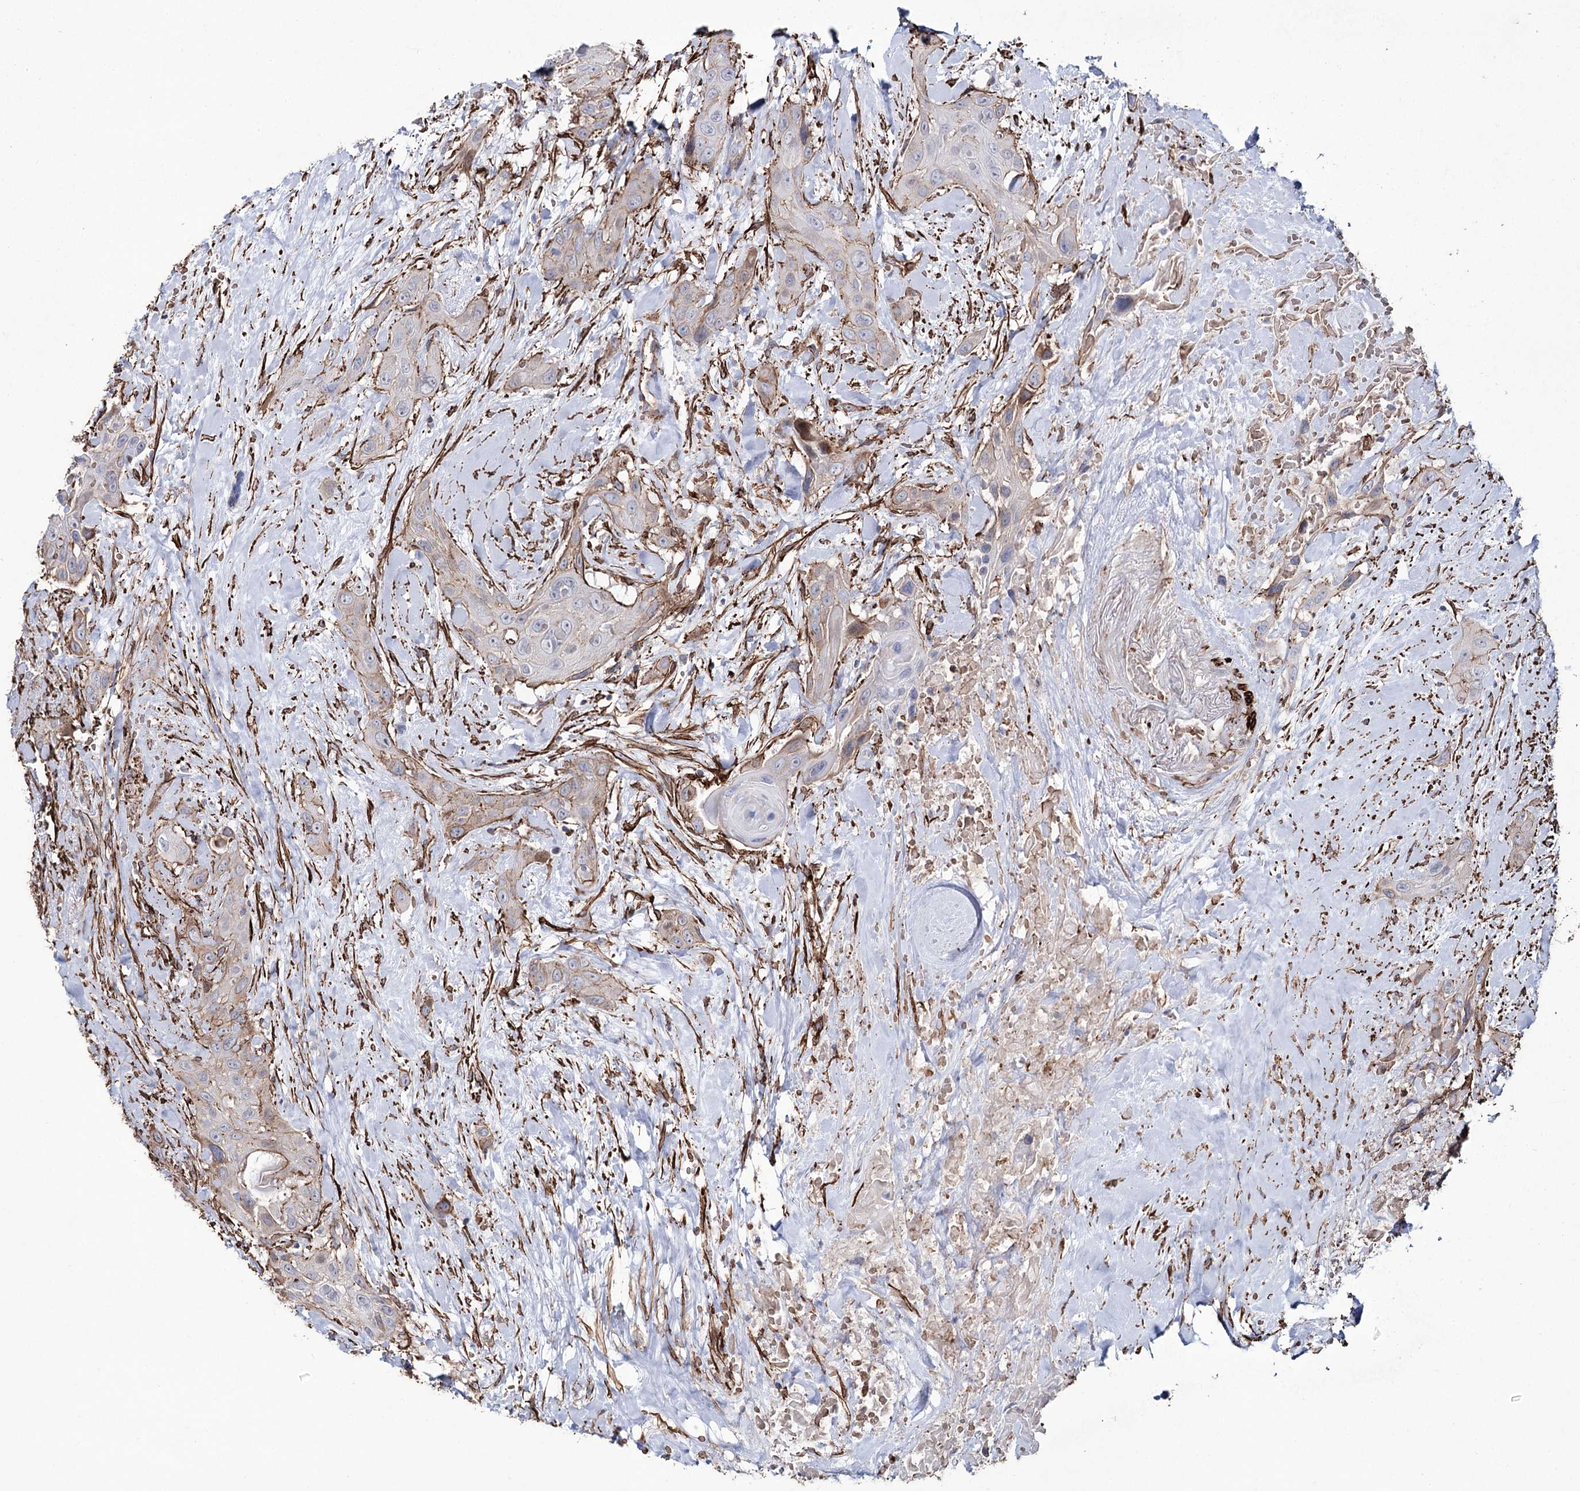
{"staining": {"intensity": "weak", "quantity": "<25%", "location": "cytoplasmic/membranous"}, "tissue": "head and neck cancer", "cell_type": "Tumor cells", "image_type": "cancer", "snomed": [{"axis": "morphology", "description": "Squamous cell carcinoma, NOS"}, {"axis": "topography", "description": "Head-Neck"}], "caption": "This is an IHC histopathology image of head and neck cancer (squamous cell carcinoma). There is no expression in tumor cells.", "gene": "ARHGAP20", "patient": {"sex": "male", "age": 81}}